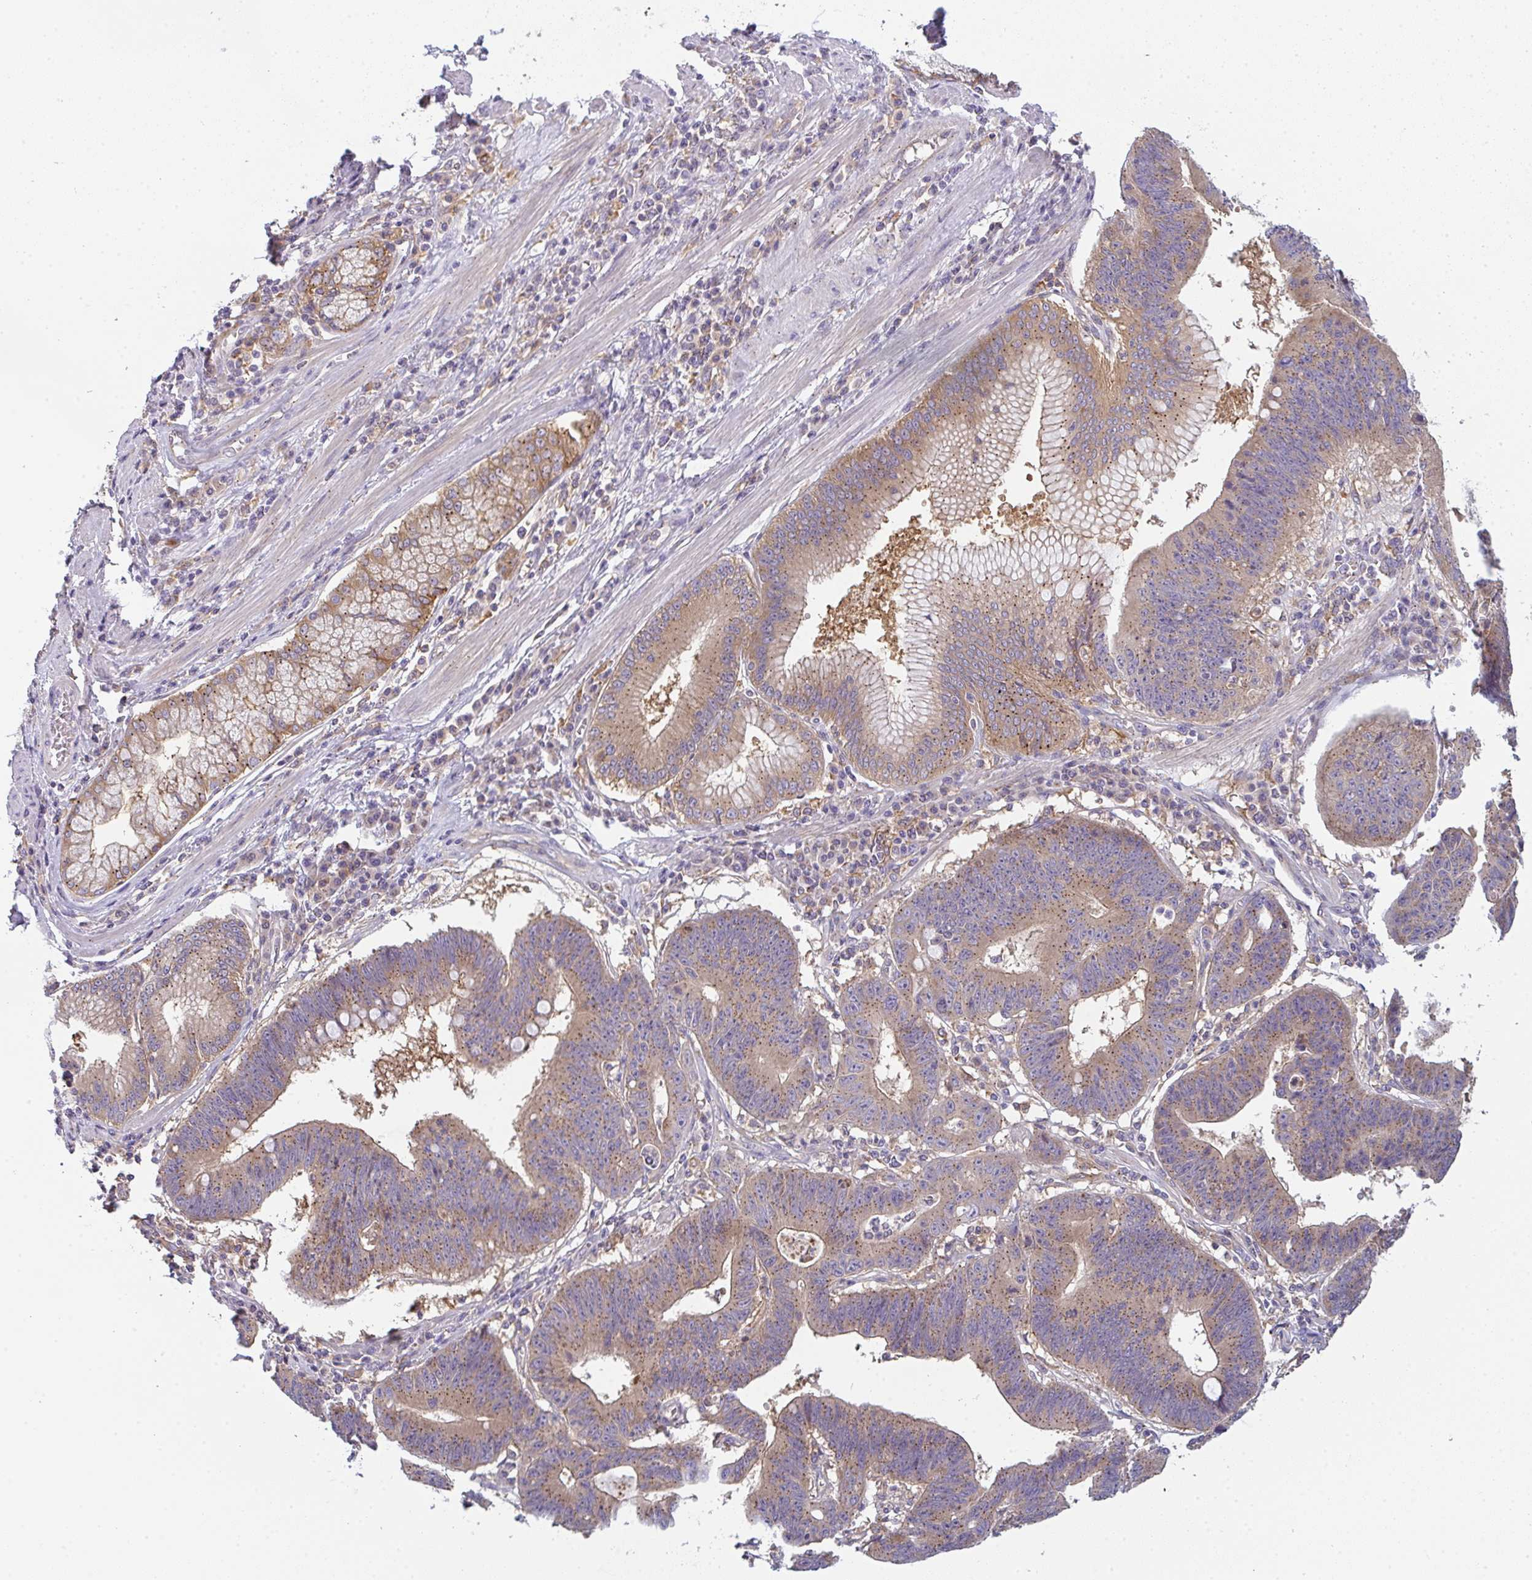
{"staining": {"intensity": "weak", "quantity": ">75%", "location": "cytoplasmic/membranous"}, "tissue": "stomach cancer", "cell_type": "Tumor cells", "image_type": "cancer", "snomed": [{"axis": "morphology", "description": "Adenocarcinoma, NOS"}, {"axis": "topography", "description": "Stomach"}], "caption": "Immunohistochemical staining of human adenocarcinoma (stomach) reveals weak cytoplasmic/membranous protein staining in about >75% of tumor cells.", "gene": "SNX5", "patient": {"sex": "male", "age": 59}}